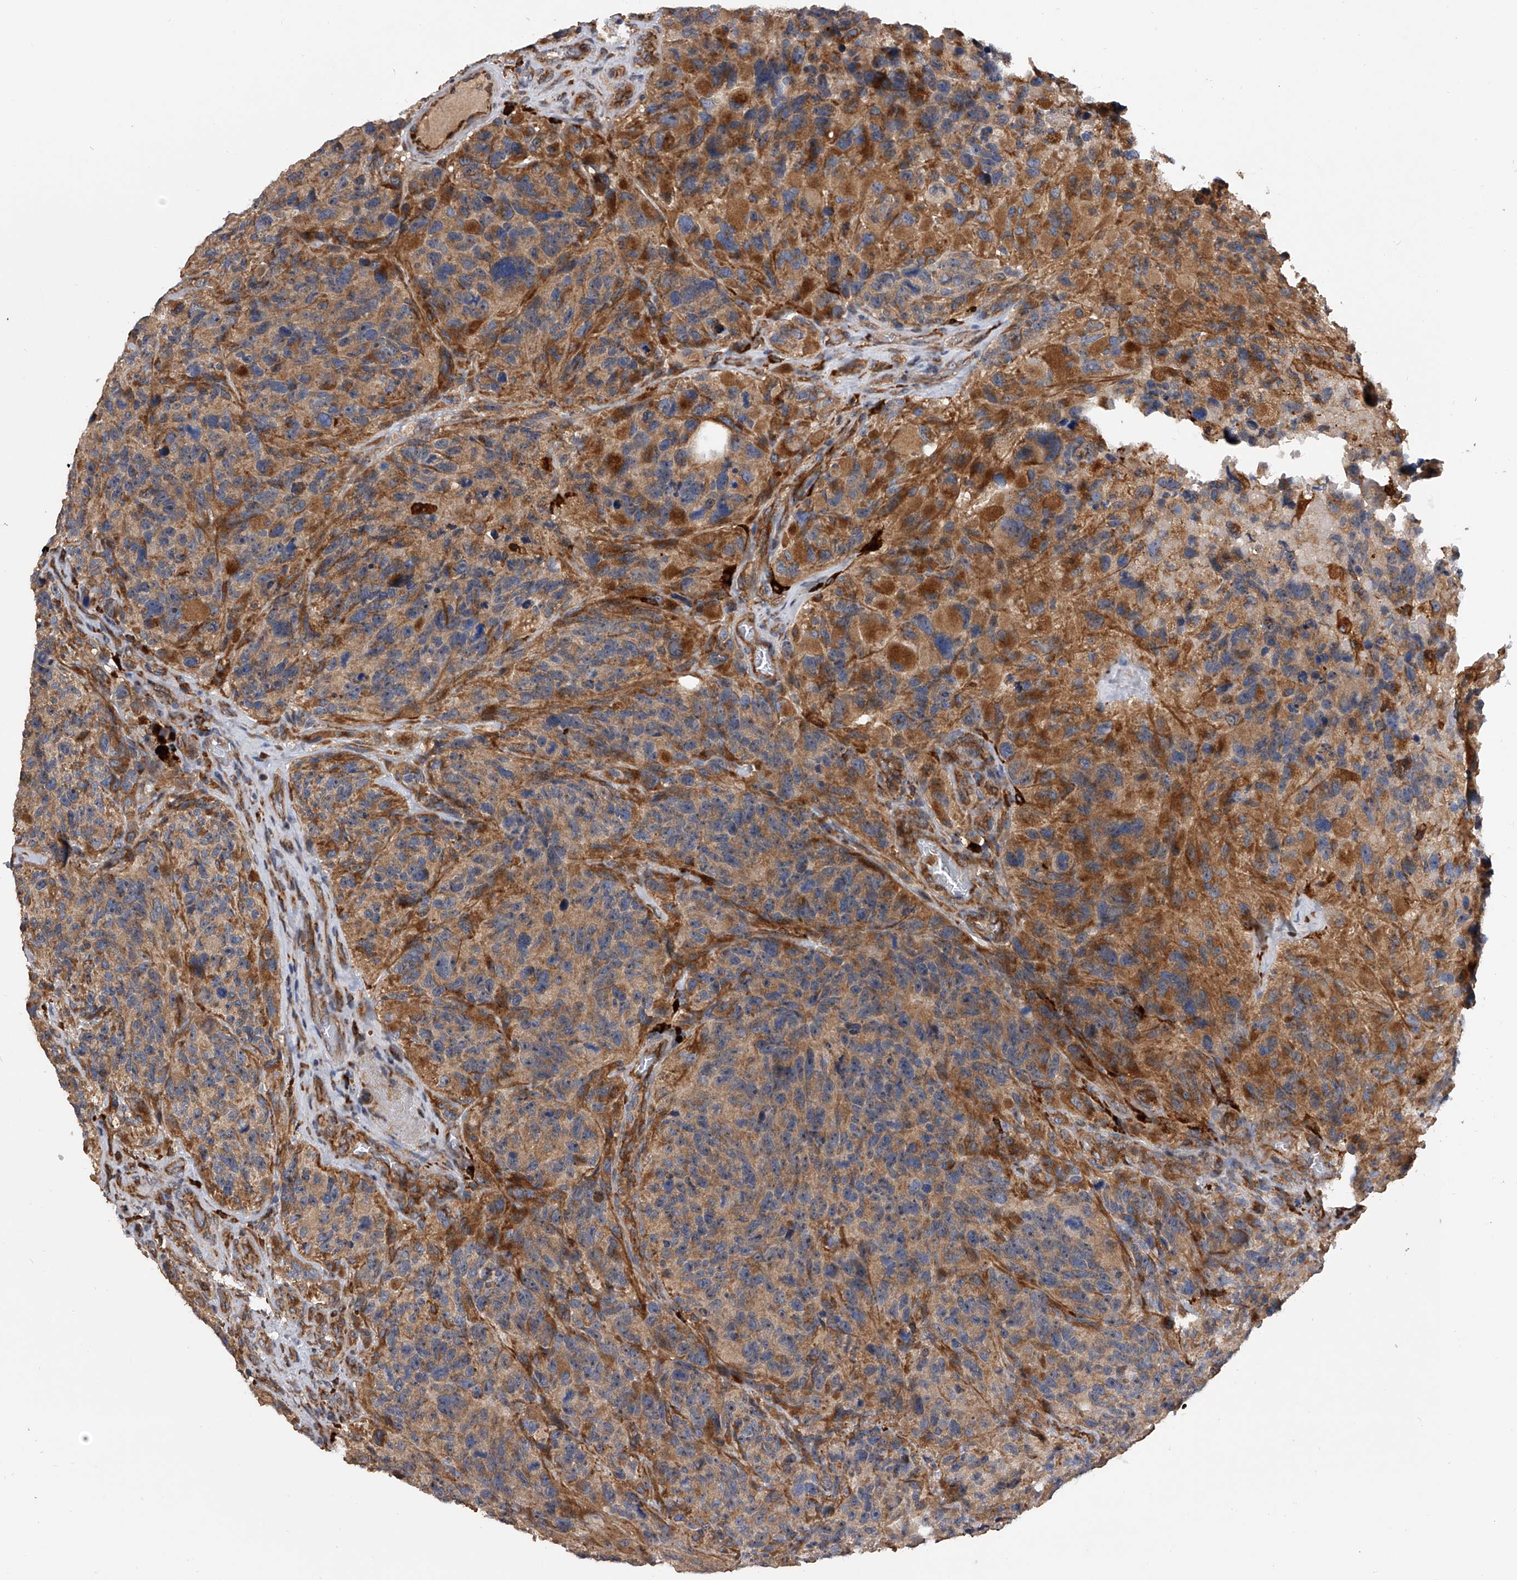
{"staining": {"intensity": "moderate", "quantity": ">75%", "location": "cytoplasmic/membranous"}, "tissue": "glioma", "cell_type": "Tumor cells", "image_type": "cancer", "snomed": [{"axis": "morphology", "description": "Glioma, malignant, High grade"}, {"axis": "topography", "description": "Brain"}], "caption": "Tumor cells reveal medium levels of moderate cytoplasmic/membranous staining in approximately >75% of cells in human malignant glioma (high-grade). (IHC, brightfield microscopy, high magnification).", "gene": "EXOC4", "patient": {"sex": "male", "age": 69}}